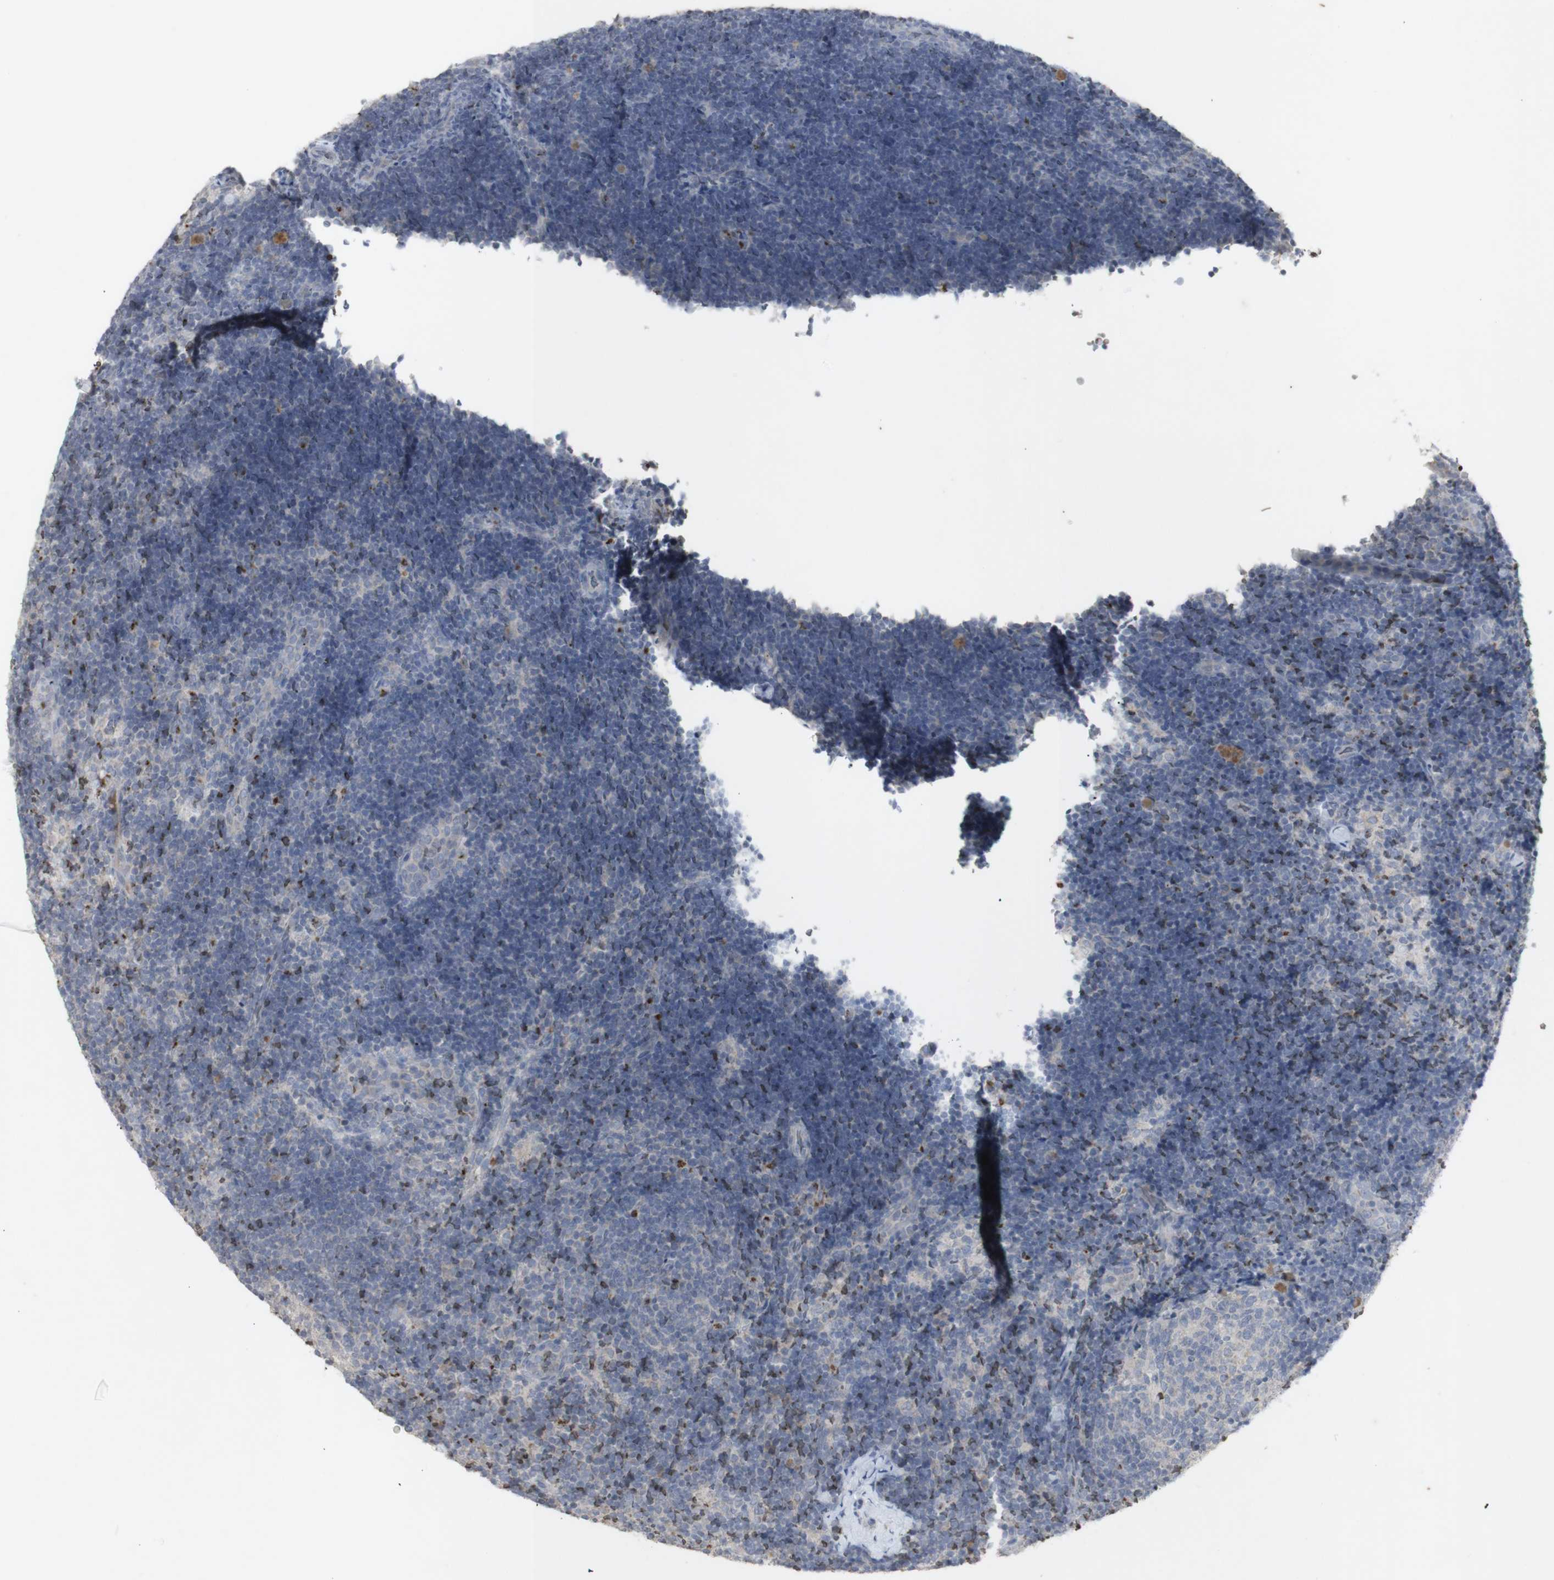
{"staining": {"intensity": "negative", "quantity": "none", "location": "none"}, "tissue": "lymph node", "cell_type": "Germinal center cells", "image_type": "normal", "snomed": [{"axis": "morphology", "description": "Normal tissue, NOS"}, {"axis": "topography", "description": "Lymph node"}], "caption": "Immunohistochemistry micrograph of unremarkable lymph node: human lymph node stained with DAB demonstrates no significant protein positivity in germinal center cells.", "gene": "INS", "patient": {"sex": "female", "age": 14}}